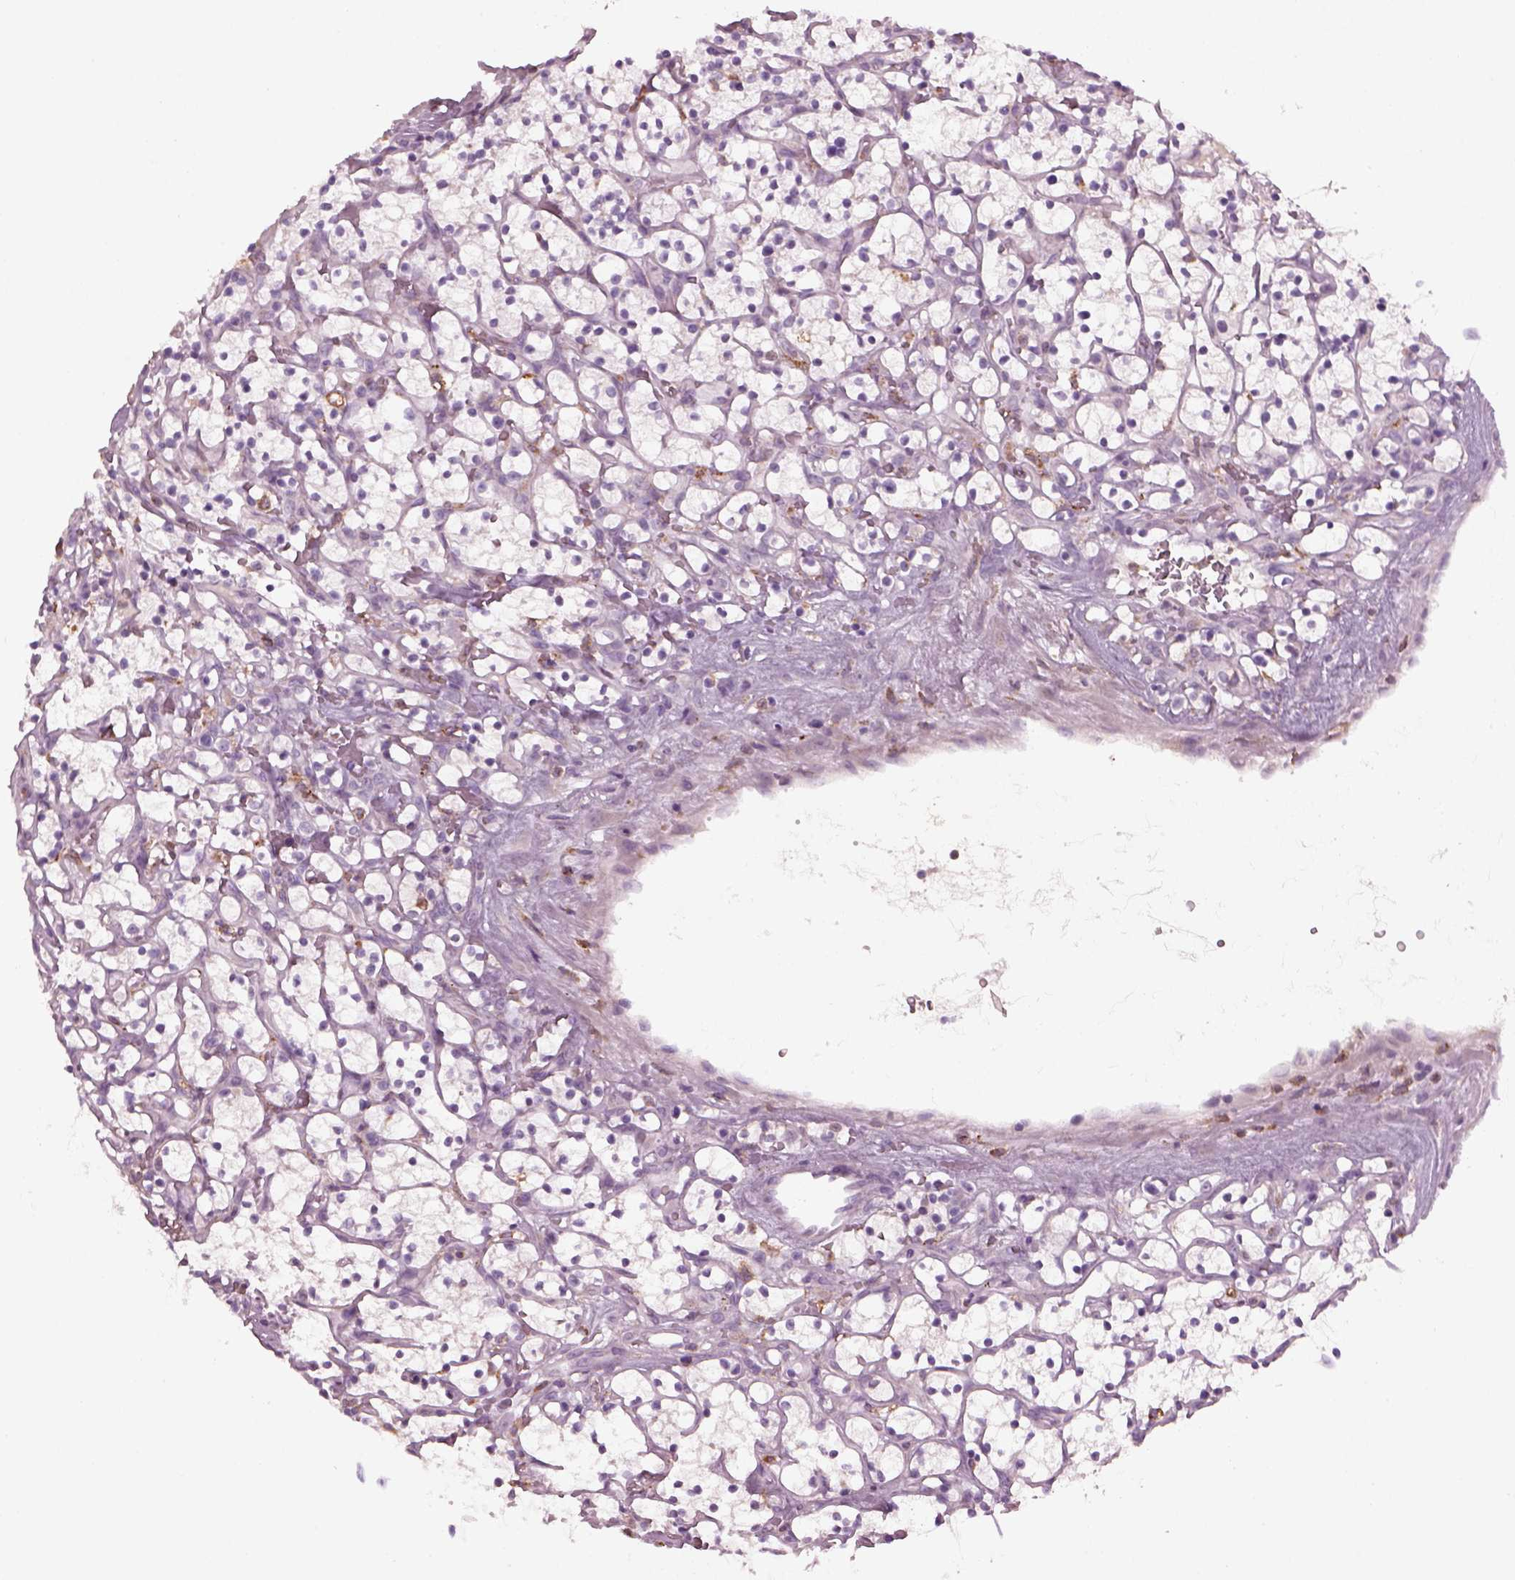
{"staining": {"intensity": "negative", "quantity": "none", "location": "none"}, "tissue": "renal cancer", "cell_type": "Tumor cells", "image_type": "cancer", "snomed": [{"axis": "morphology", "description": "Adenocarcinoma, NOS"}, {"axis": "topography", "description": "Kidney"}], "caption": "IHC histopathology image of renal cancer stained for a protein (brown), which displays no expression in tumor cells.", "gene": "TMEM231", "patient": {"sex": "female", "age": 64}}